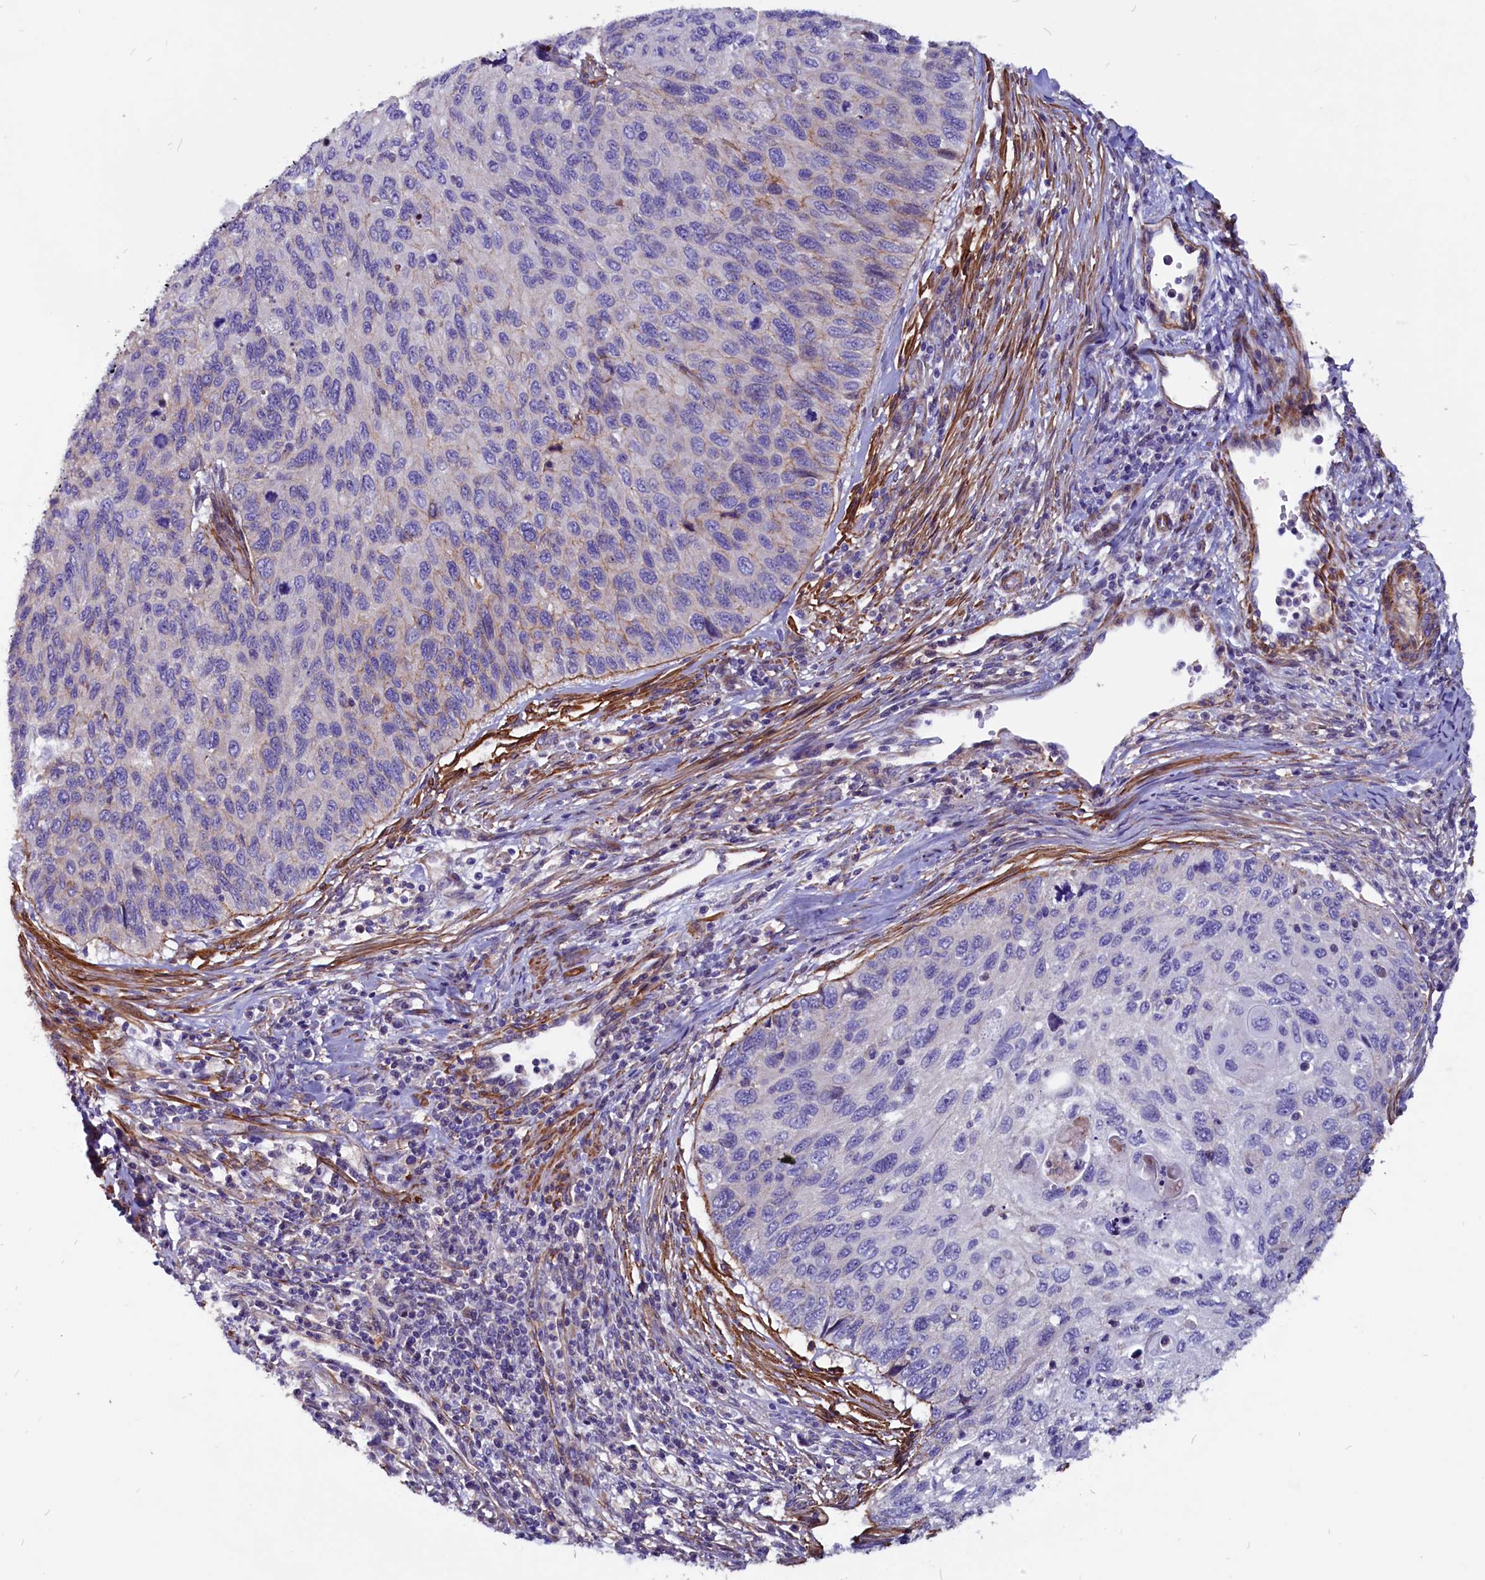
{"staining": {"intensity": "weak", "quantity": "<25%", "location": "cytoplasmic/membranous"}, "tissue": "cervical cancer", "cell_type": "Tumor cells", "image_type": "cancer", "snomed": [{"axis": "morphology", "description": "Squamous cell carcinoma, NOS"}, {"axis": "topography", "description": "Cervix"}], "caption": "The micrograph shows no staining of tumor cells in cervical squamous cell carcinoma. Brightfield microscopy of immunohistochemistry (IHC) stained with DAB (brown) and hematoxylin (blue), captured at high magnification.", "gene": "ZNF749", "patient": {"sex": "female", "age": 70}}